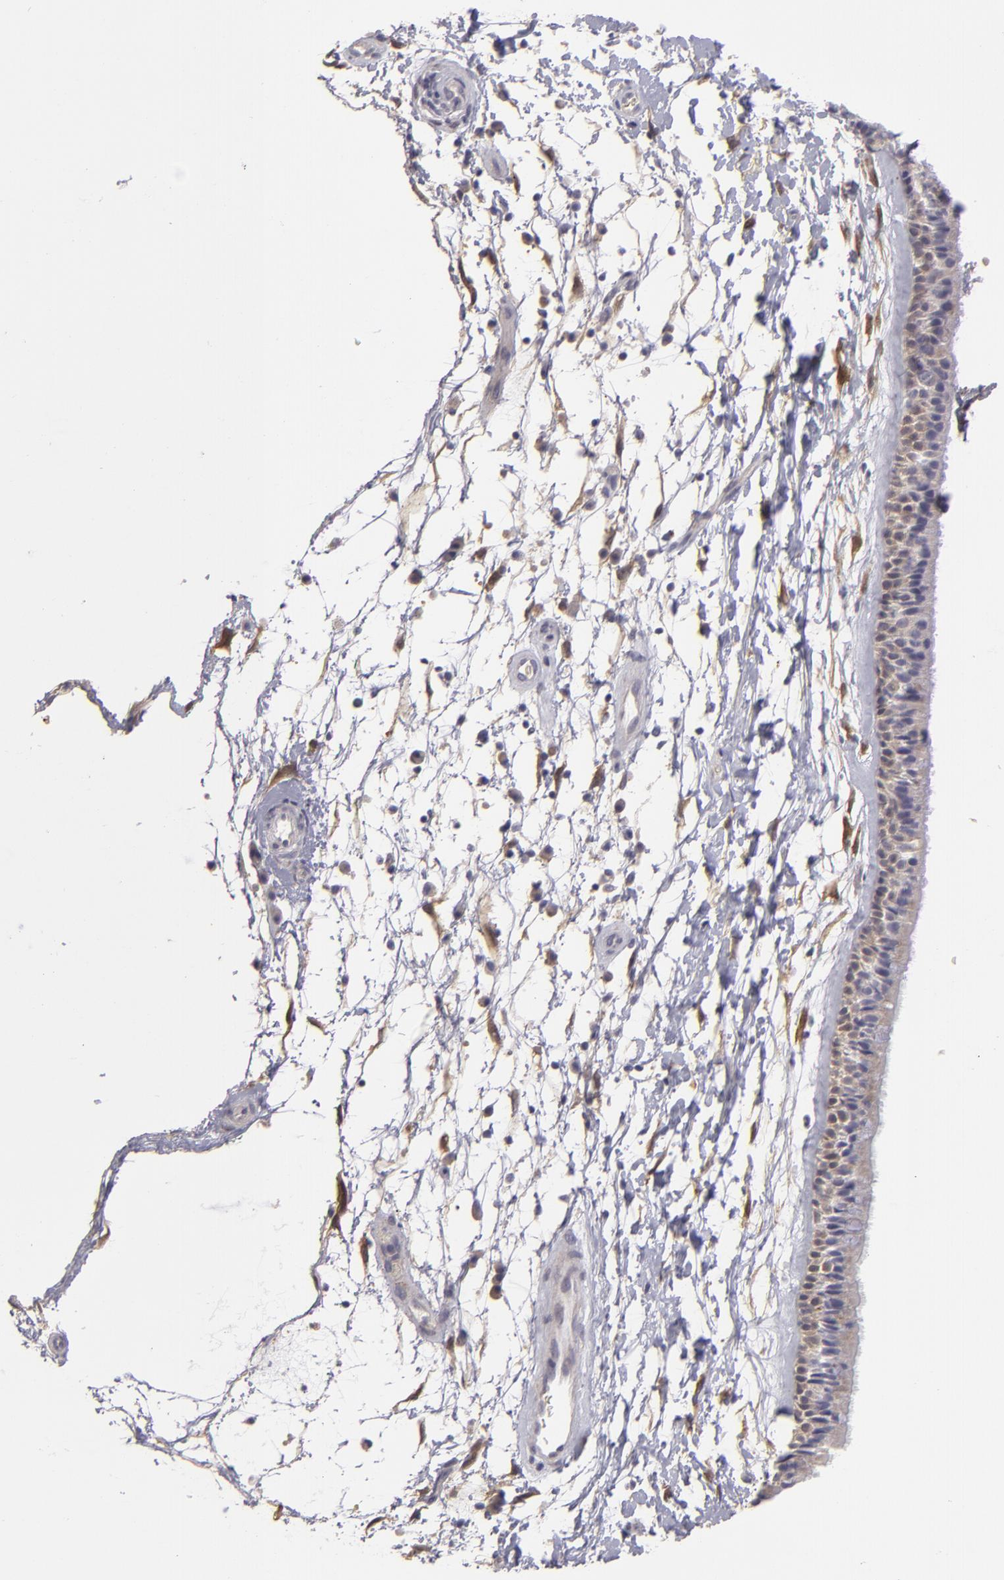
{"staining": {"intensity": "weak", "quantity": ">75%", "location": "cytoplasmic/membranous"}, "tissue": "nasopharynx", "cell_type": "Respiratory epithelial cells", "image_type": "normal", "snomed": [{"axis": "morphology", "description": "Normal tissue, NOS"}, {"axis": "topography", "description": "Nasopharynx"}], "caption": "This image reveals IHC staining of normal nasopharynx, with low weak cytoplasmic/membranous staining in approximately >75% of respiratory epithelial cells.", "gene": "EFS", "patient": {"sex": "male", "age": 13}}